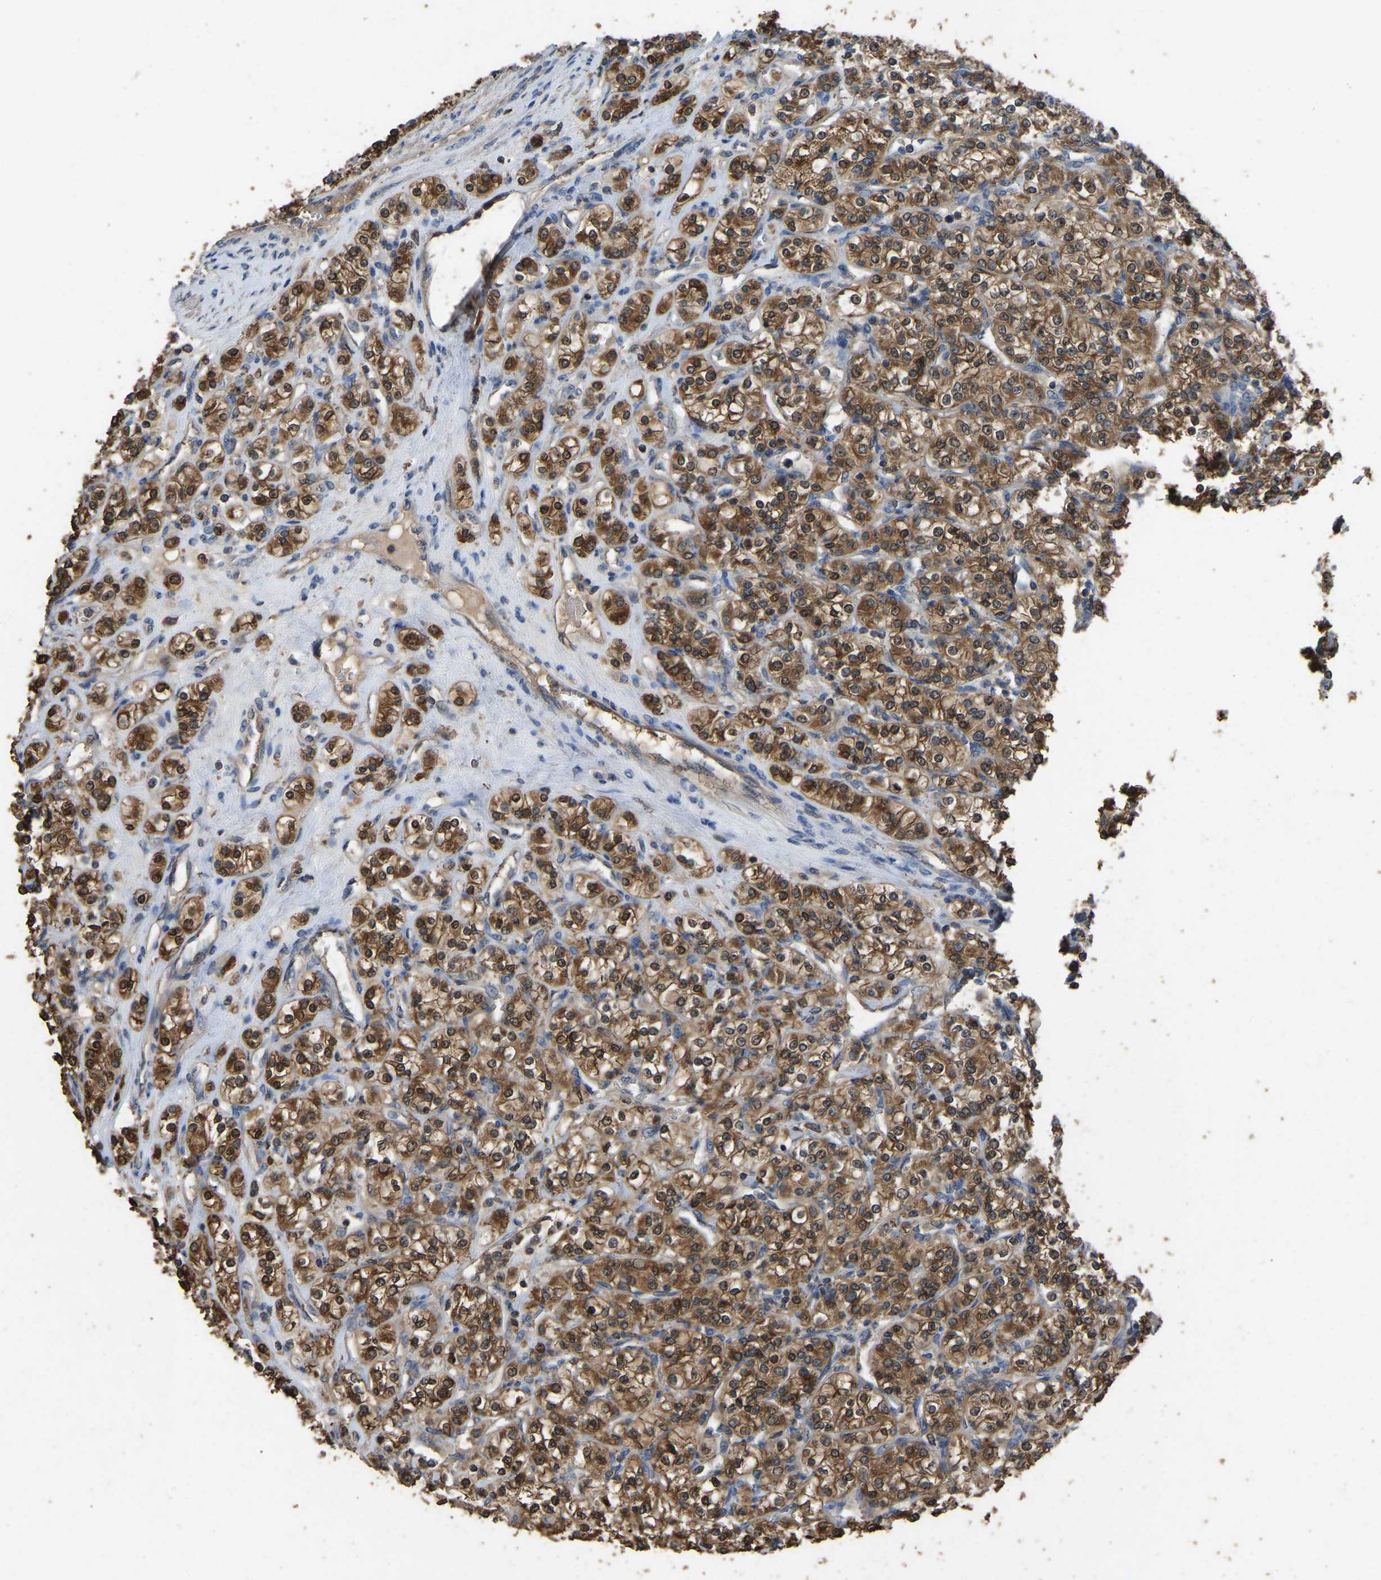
{"staining": {"intensity": "moderate", "quantity": ">75%", "location": "cytoplasmic/membranous,nuclear"}, "tissue": "renal cancer", "cell_type": "Tumor cells", "image_type": "cancer", "snomed": [{"axis": "morphology", "description": "Adenocarcinoma, NOS"}, {"axis": "topography", "description": "Kidney"}], "caption": "Protein staining of adenocarcinoma (renal) tissue shows moderate cytoplasmic/membranous and nuclear staining in approximately >75% of tumor cells.", "gene": "FHIT", "patient": {"sex": "male", "age": 77}}